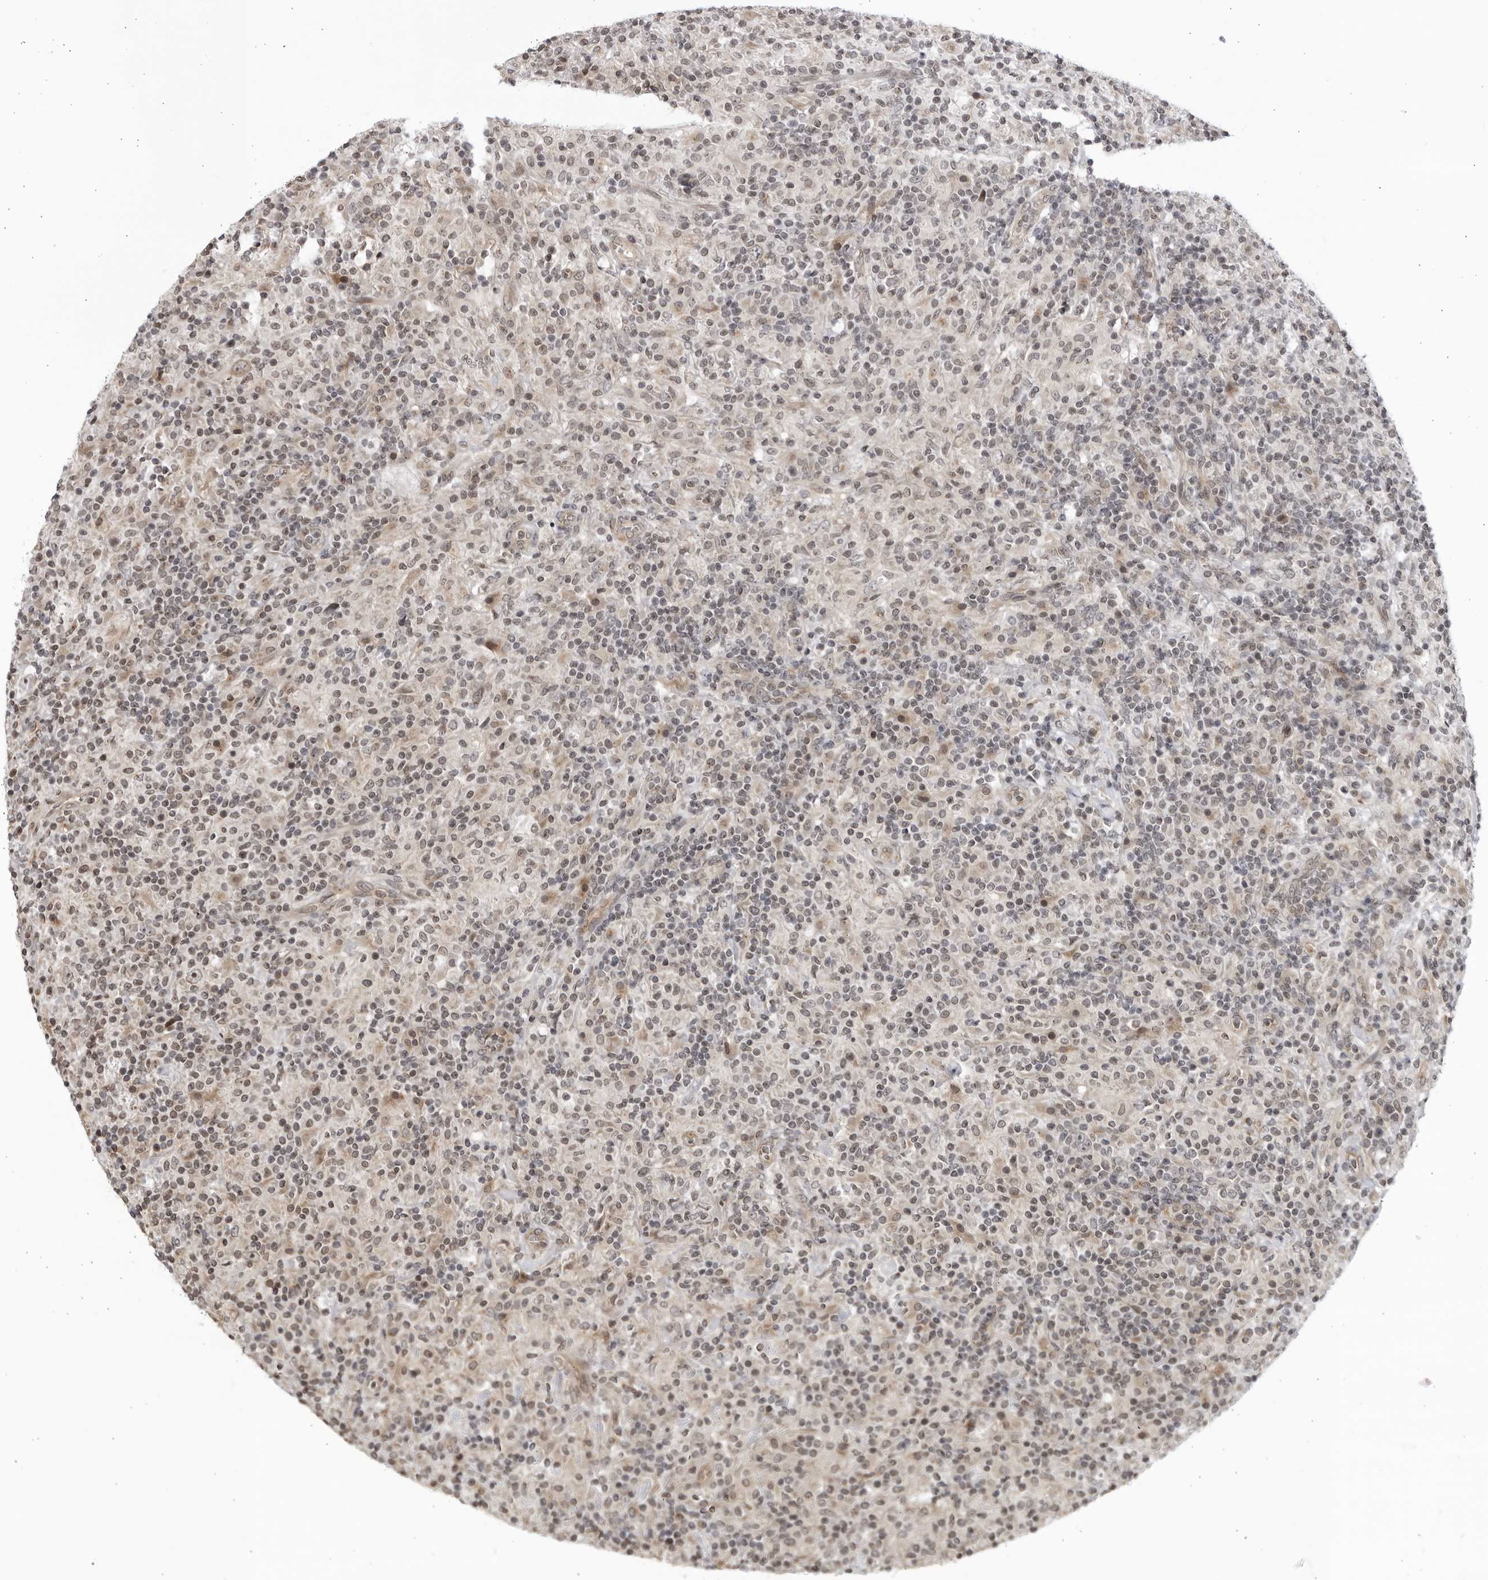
{"staining": {"intensity": "moderate", "quantity": "<25%", "location": "nuclear"}, "tissue": "lymphoma", "cell_type": "Tumor cells", "image_type": "cancer", "snomed": [{"axis": "morphology", "description": "Hodgkin's disease, NOS"}, {"axis": "topography", "description": "Lymph node"}], "caption": "A high-resolution photomicrograph shows immunohistochemistry (IHC) staining of Hodgkin's disease, which exhibits moderate nuclear staining in about <25% of tumor cells.", "gene": "CNBD1", "patient": {"sex": "male", "age": 70}}